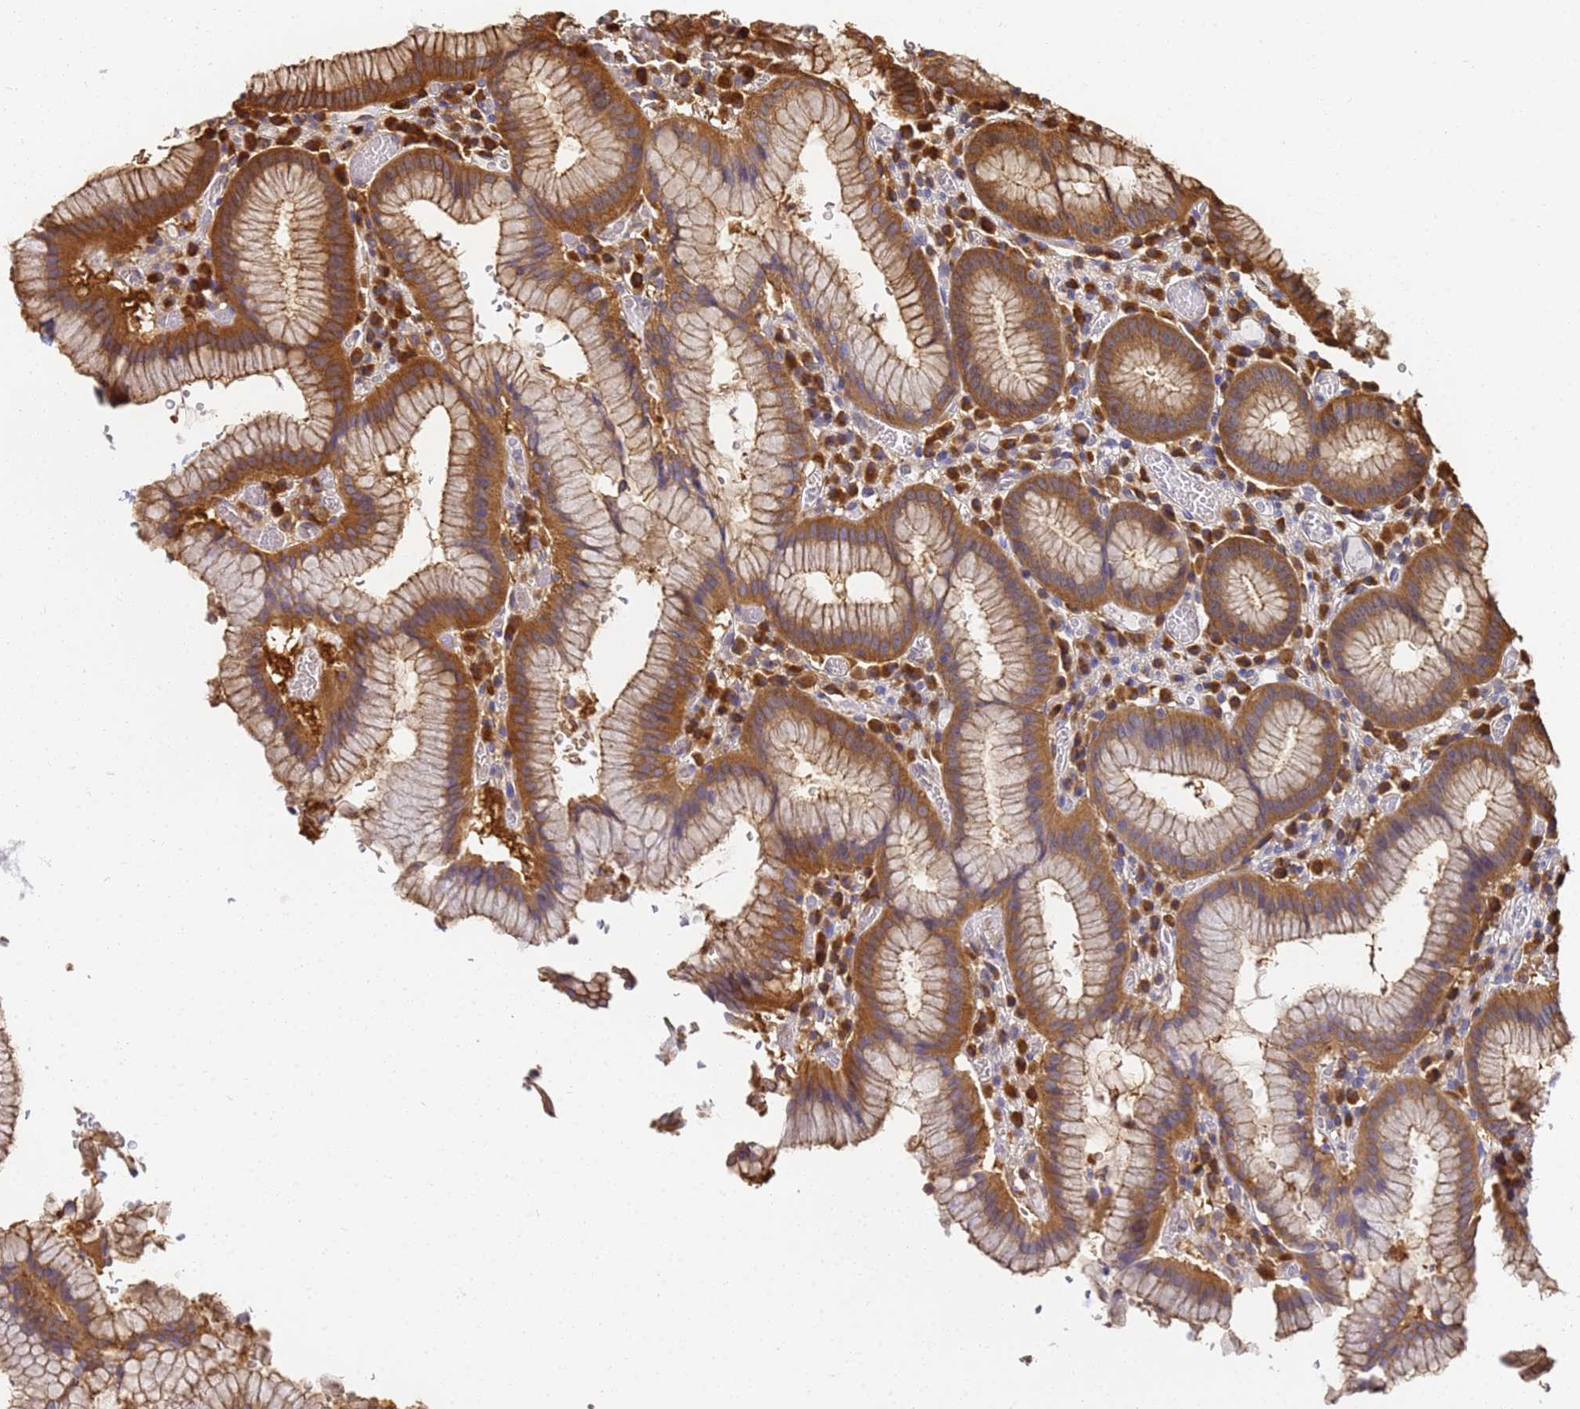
{"staining": {"intensity": "moderate", "quantity": ">75%", "location": "cytoplasmic/membranous"}, "tissue": "stomach", "cell_type": "Glandular cells", "image_type": "normal", "snomed": [{"axis": "morphology", "description": "Normal tissue, NOS"}, {"axis": "topography", "description": "Stomach"}], "caption": "IHC image of unremarkable stomach: stomach stained using IHC demonstrates medium levels of moderate protein expression localized specifically in the cytoplasmic/membranous of glandular cells, appearing as a cytoplasmic/membranous brown color.", "gene": "NME1", "patient": {"sex": "male", "age": 55}}